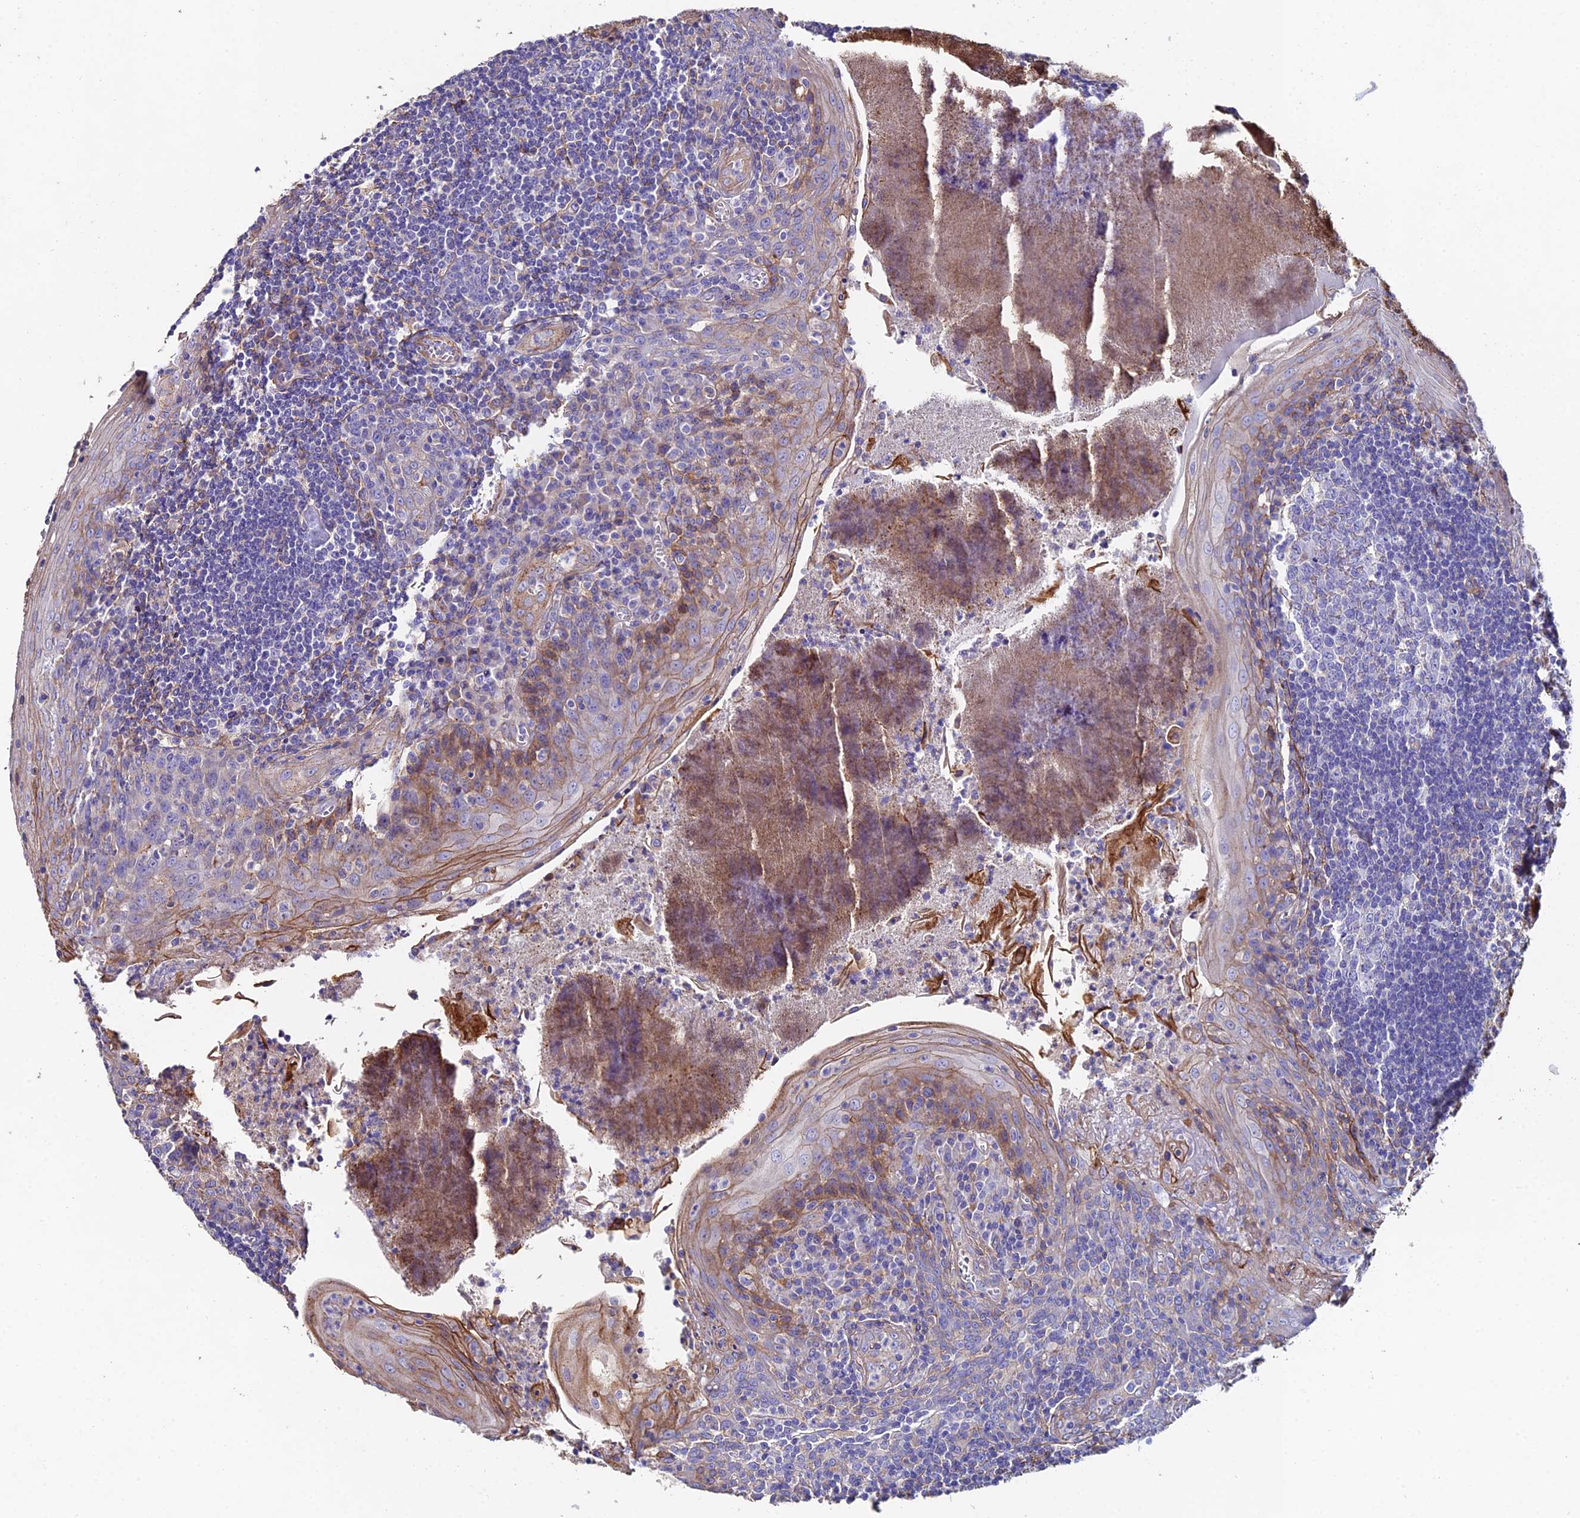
{"staining": {"intensity": "negative", "quantity": "none", "location": "none"}, "tissue": "tonsil", "cell_type": "Germinal center cells", "image_type": "normal", "snomed": [{"axis": "morphology", "description": "Normal tissue, NOS"}, {"axis": "topography", "description": "Tonsil"}], "caption": "DAB (3,3'-diaminobenzidine) immunohistochemical staining of benign tonsil displays no significant expression in germinal center cells.", "gene": "C6", "patient": {"sex": "male", "age": 27}}